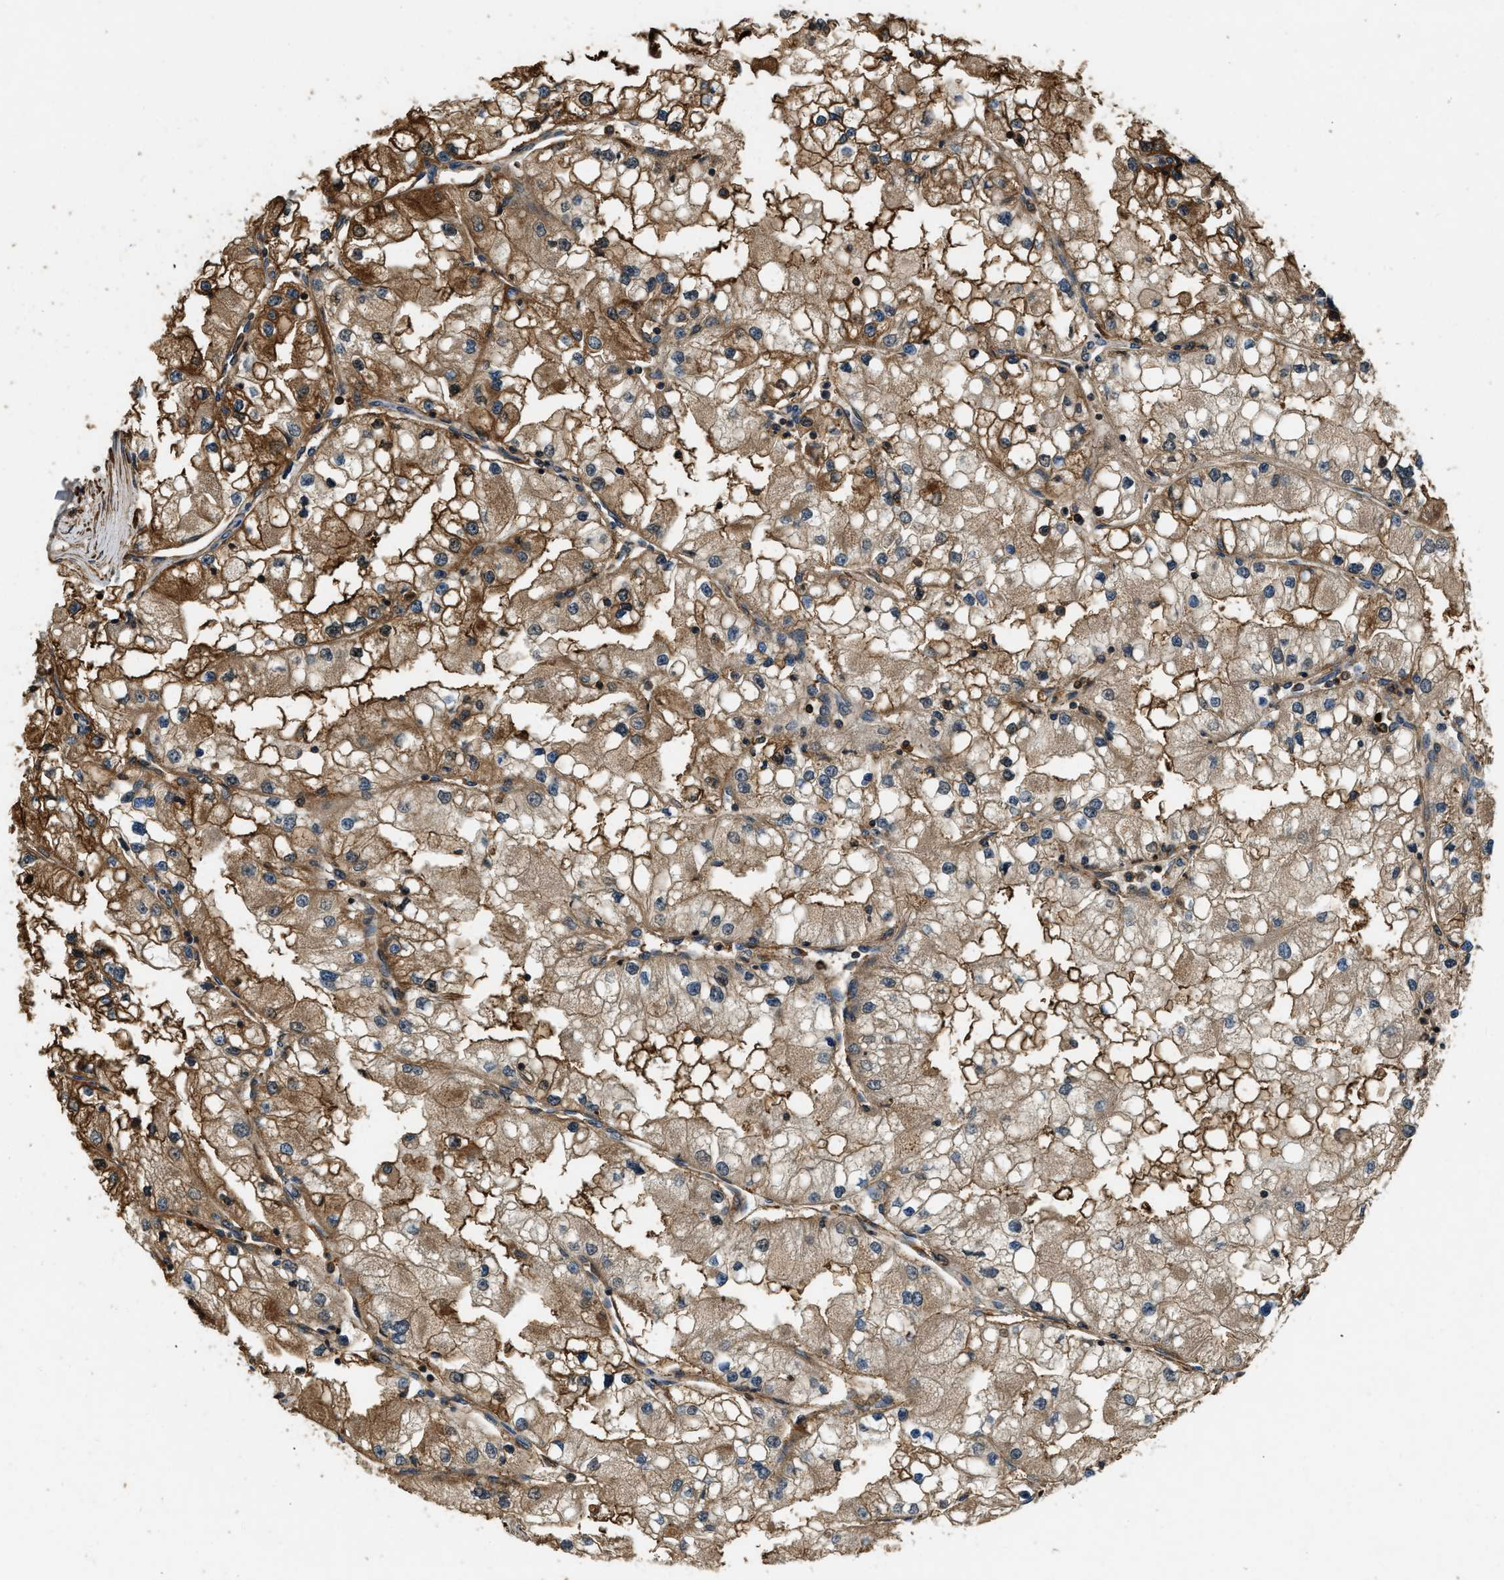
{"staining": {"intensity": "moderate", "quantity": ">75%", "location": "cytoplasmic/membranous"}, "tissue": "renal cancer", "cell_type": "Tumor cells", "image_type": "cancer", "snomed": [{"axis": "morphology", "description": "Adenocarcinoma, NOS"}, {"axis": "topography", "description": "Kidney"}], "caption": "Approximately >75% of tumor cells in human renal cancer (adenocarcinoma) demonstrate moderate cytoplasmic/membranous protein positivity as visualized by brown immunohistochemical staining.", "gene": "YARS1", "patient": {"sex": "male", "age": 68}}